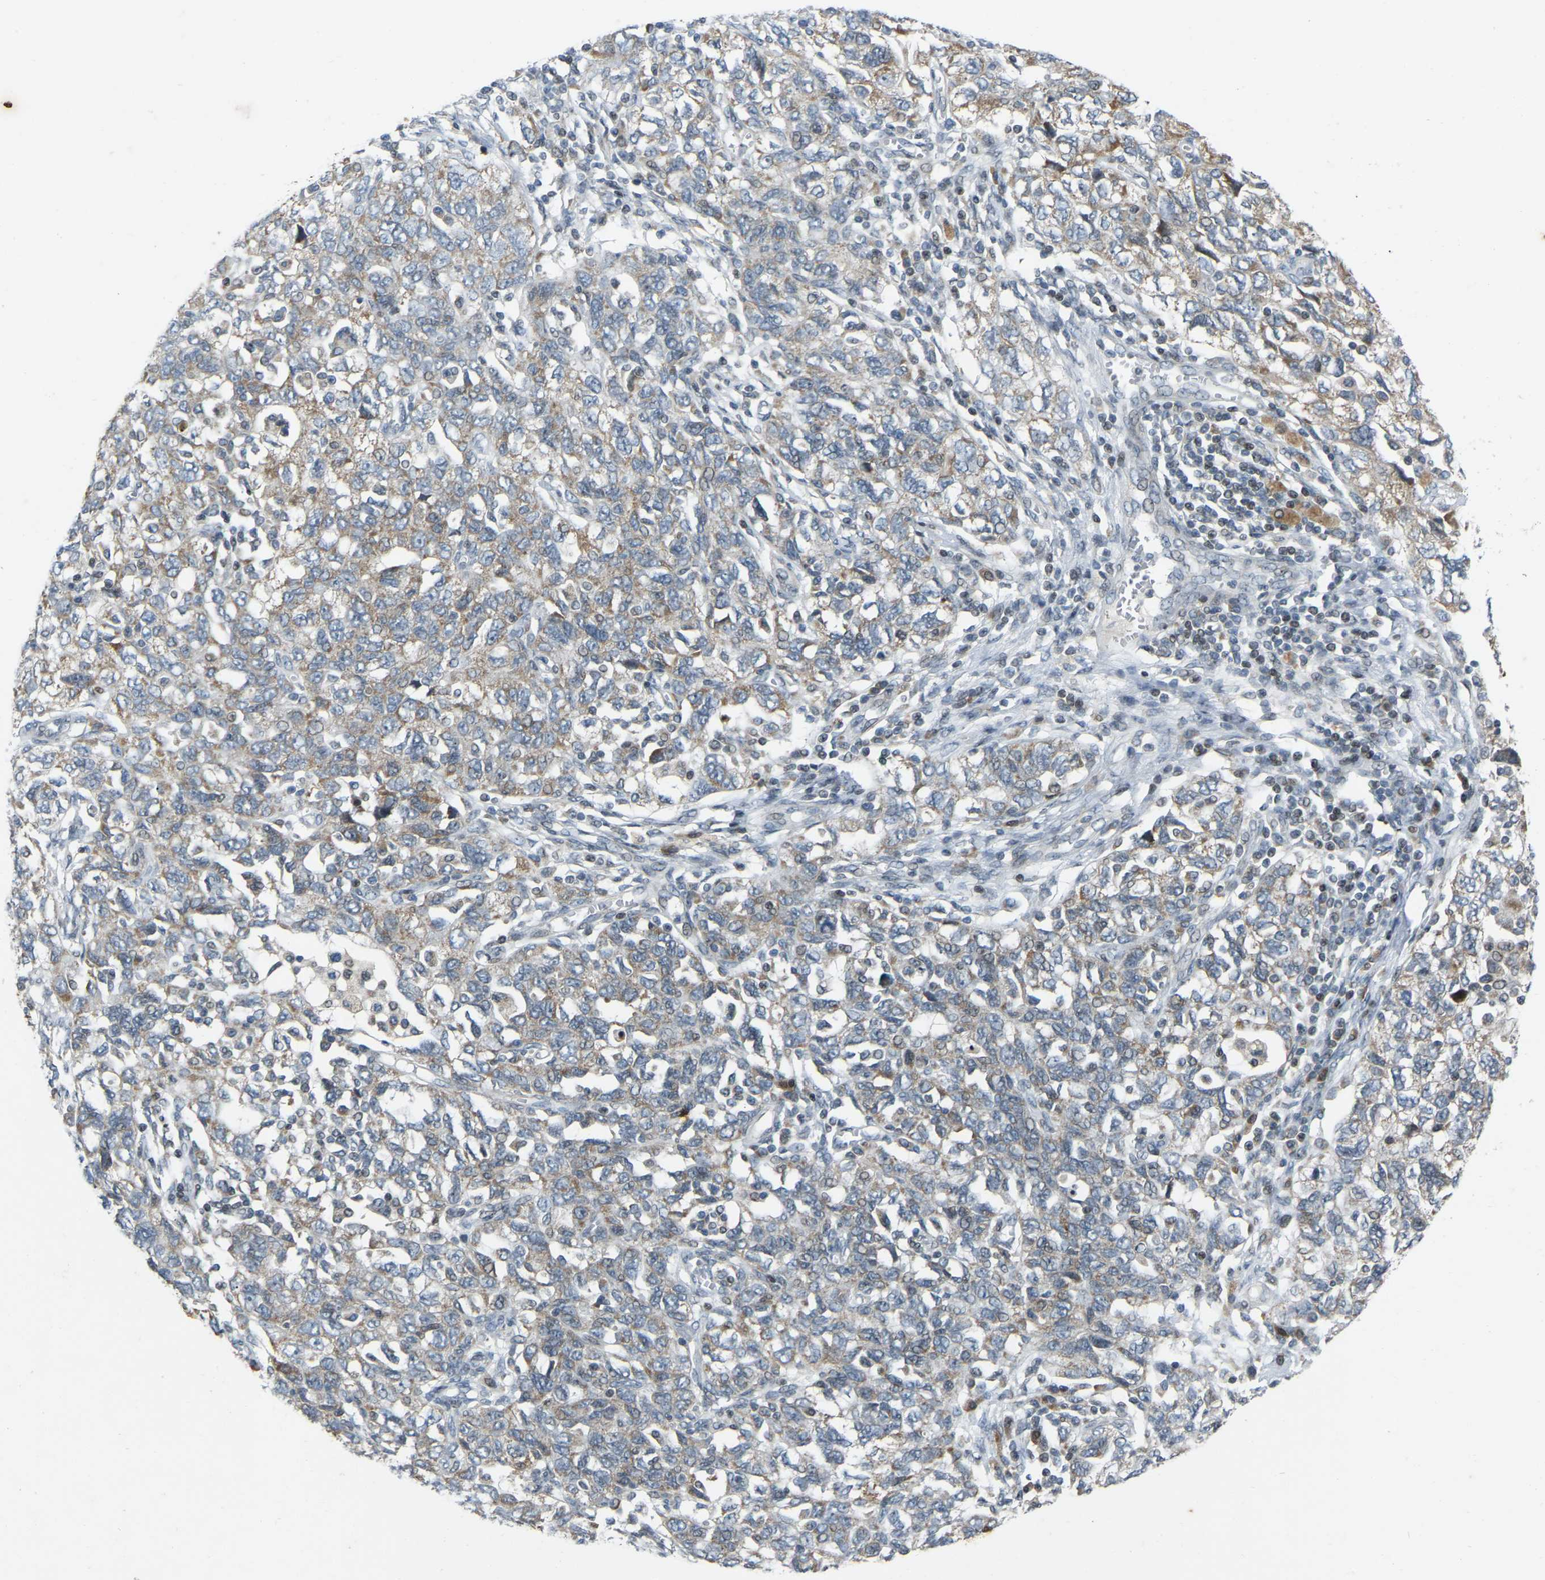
{"staining": {"intensity": "moderate", "quantity": "25%-75%", "location": "cytoplasmic/membranous"}, "tissue": "ovarian cancer", "cell_type": "Tumor cells", "image_type": "cancer", "snomed": [{"axis": "morphology", "description": "Carcinoma, NOS"}, {"axis": "morphology", "description": "Cystadenocarcinoma, serous, NOS"}, {"axis": "topography", "description": "Ovary"}], "caption": "About 25%-75% of tumor cells in ovarian carcinoma display moderate cytoplasmic/membranous protein staining as visualized by brown immunohistochemical staining.", "gene": "PARL", "patient": {"sex": "female", "age": 69}}